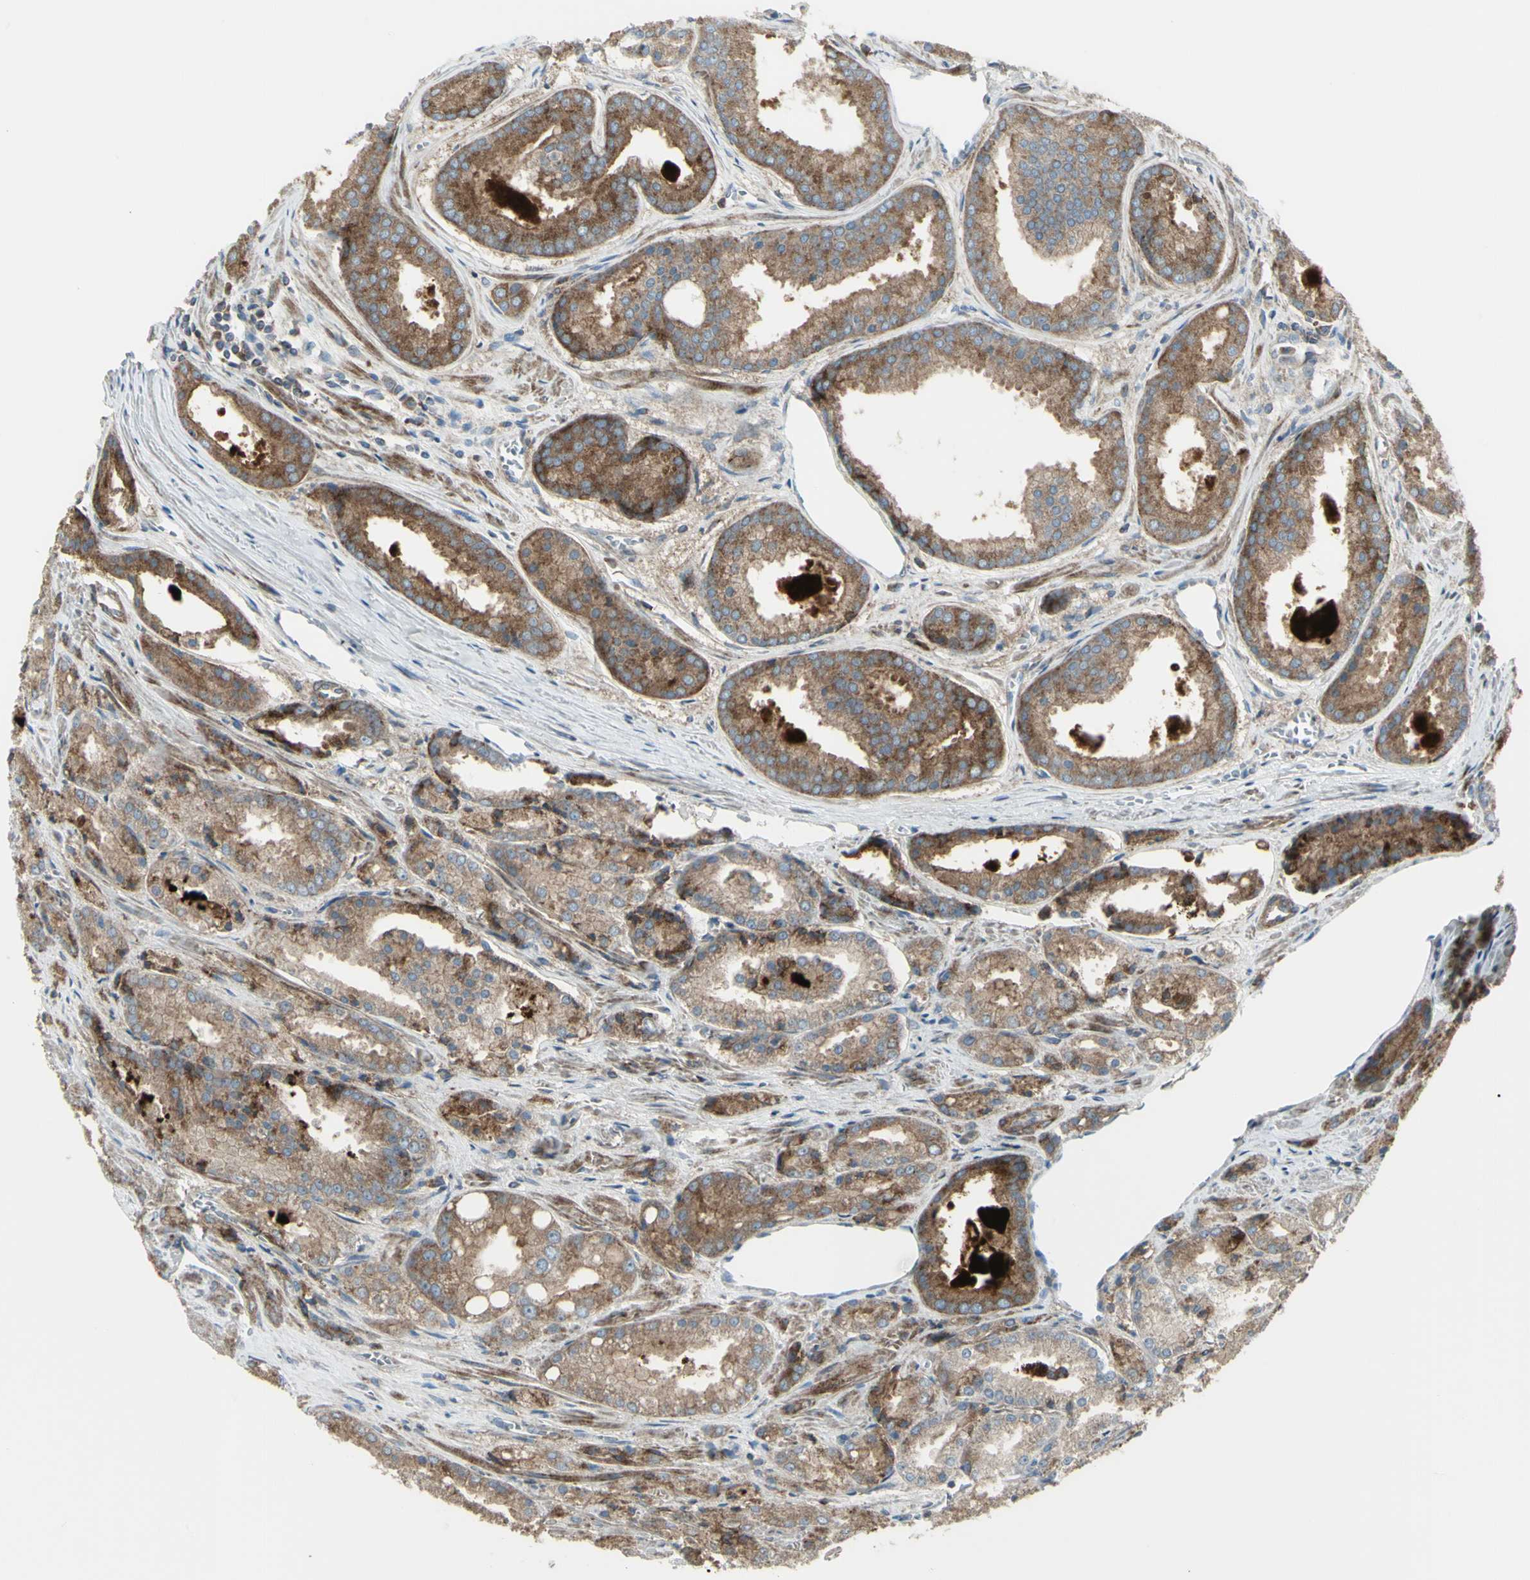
{"staining": {"intensity": "moderate", "quantity": ">75%", "location": "cytoplasmic/membranous"}, "tissue": "prostate cancer", "cell_type": "Tumor cells", "image_type": "cancer", "snomed": [{"axis": "morphology", "description": "Adenocarcinoma, Low grade"}, {"axis": "topography", "description": "Prostate"}], "caption": "Low-grade adenocarcinoma (prostate) was stained to show a protein in brown. There is medium levels of moderate cytoplasmic/membranous positivity in about >75% of tumor cells.", "gene": "NAPA", "patient": {"sex": "male", "age": 64}}